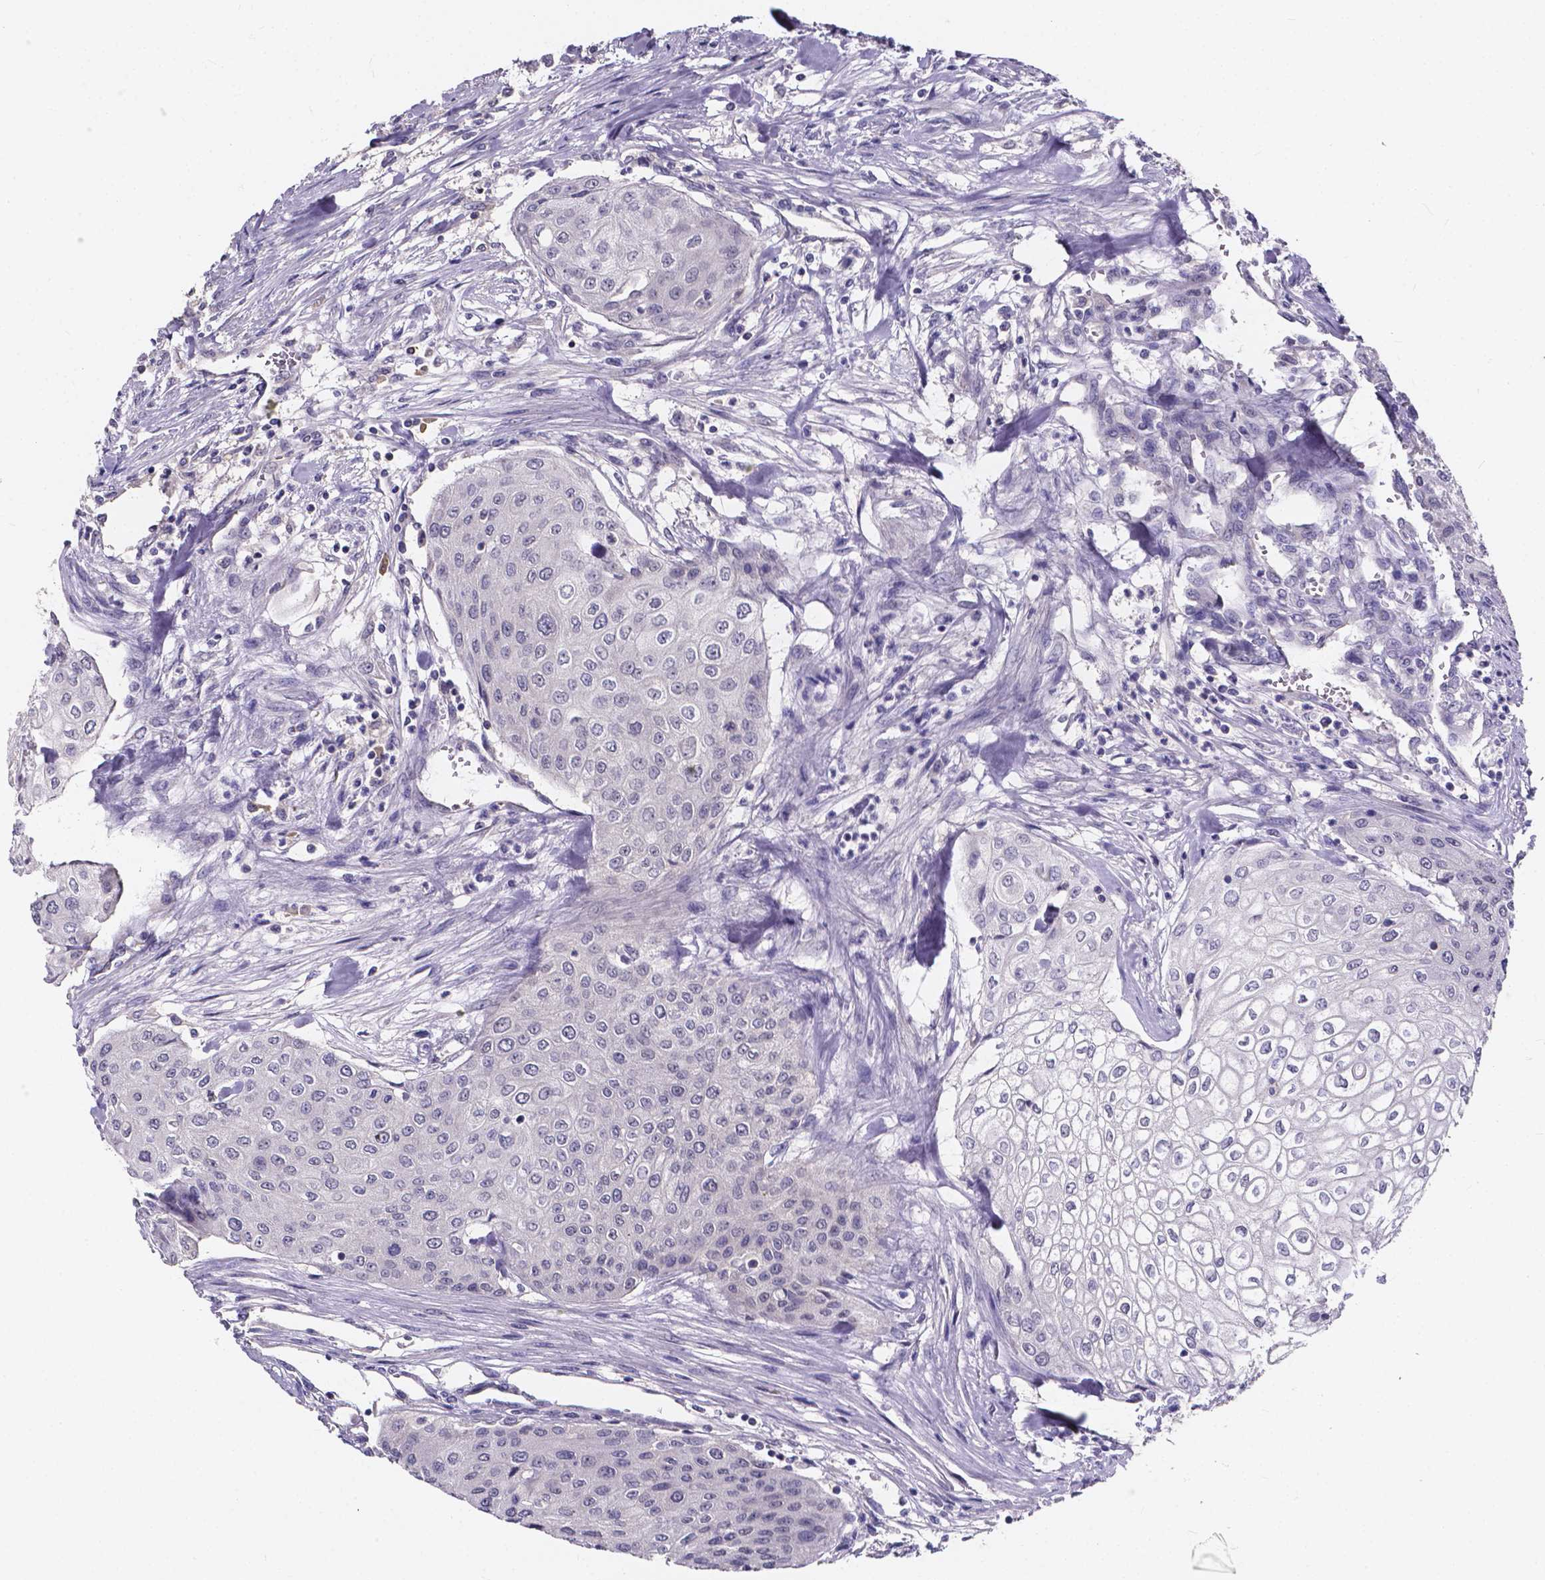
{"staining": {"intensity": "negative", "quantity": "none", "location": "none"}, "tissue": "urothelial cancer", "cell_type": "Tumor cells", "image_type": "cancer", "snomed": [{"axis": "morphology", "description": "Urothelial carcinoma, High grade"}, {"axis": "topography", "description": "Urinary bladder"}], "caption": "Immunohistochemical staining of human urothelial cancer exhibits no significant positivity in tumor cells.", "gene": "SPOCD1", "patient": {"sex": "male", "age": 62}}